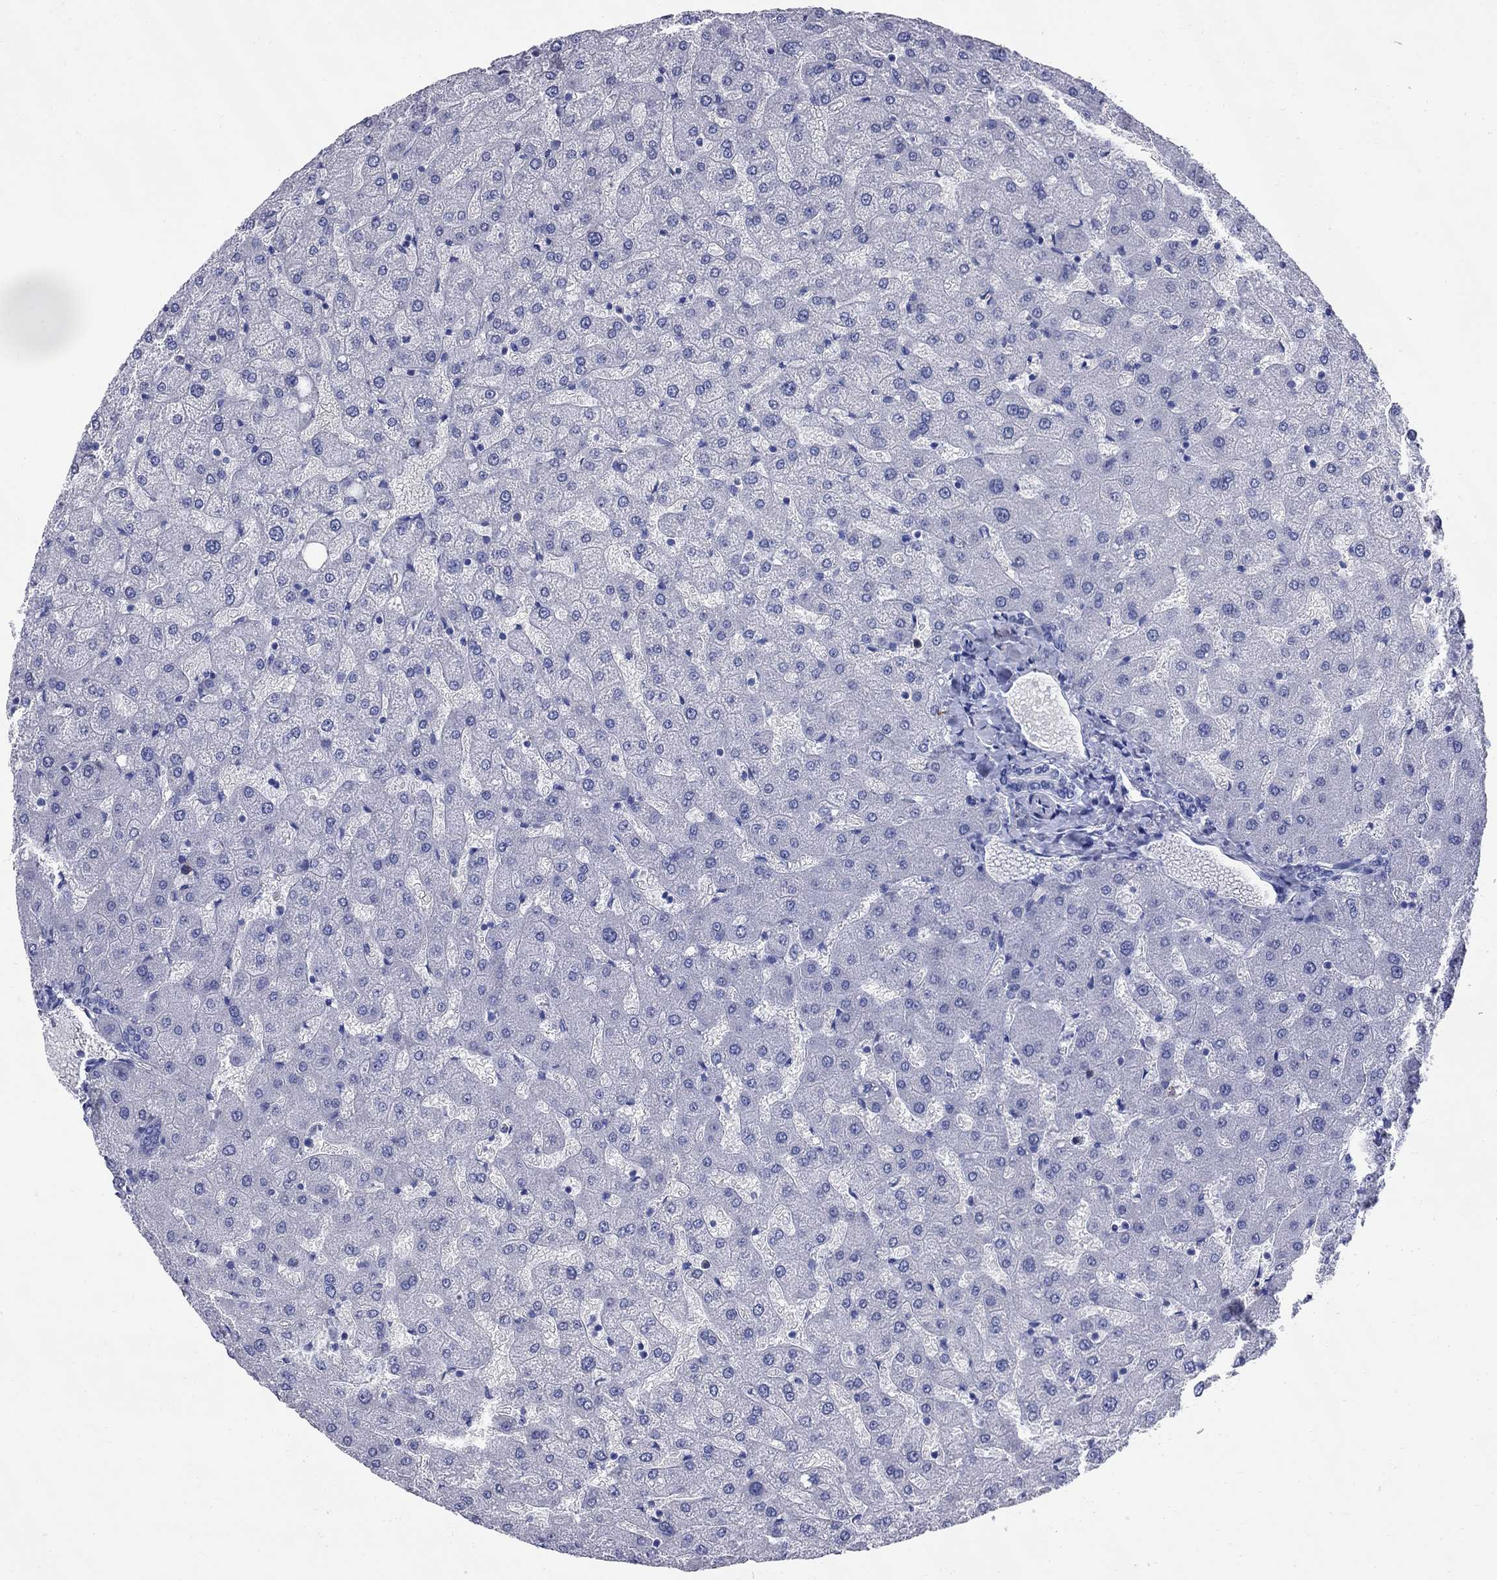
{"staining": {"intensity": "negative", "quantity": "none", "location": "none"}, "tissue": "liver", "cell_type": "Cholangiocytes", "image_type": "normal", "snomed": [{"axis": "morphology", "description": "Normal tissue, NOS"}, {"axis": "topography", "description": "Liver"}], "caption": "Normal liver was stained to show a protein in brown. There is no significant expression in cholangiocytes.", "gene": "TACC3", "patient": {"sex": "female", "age": 50}}